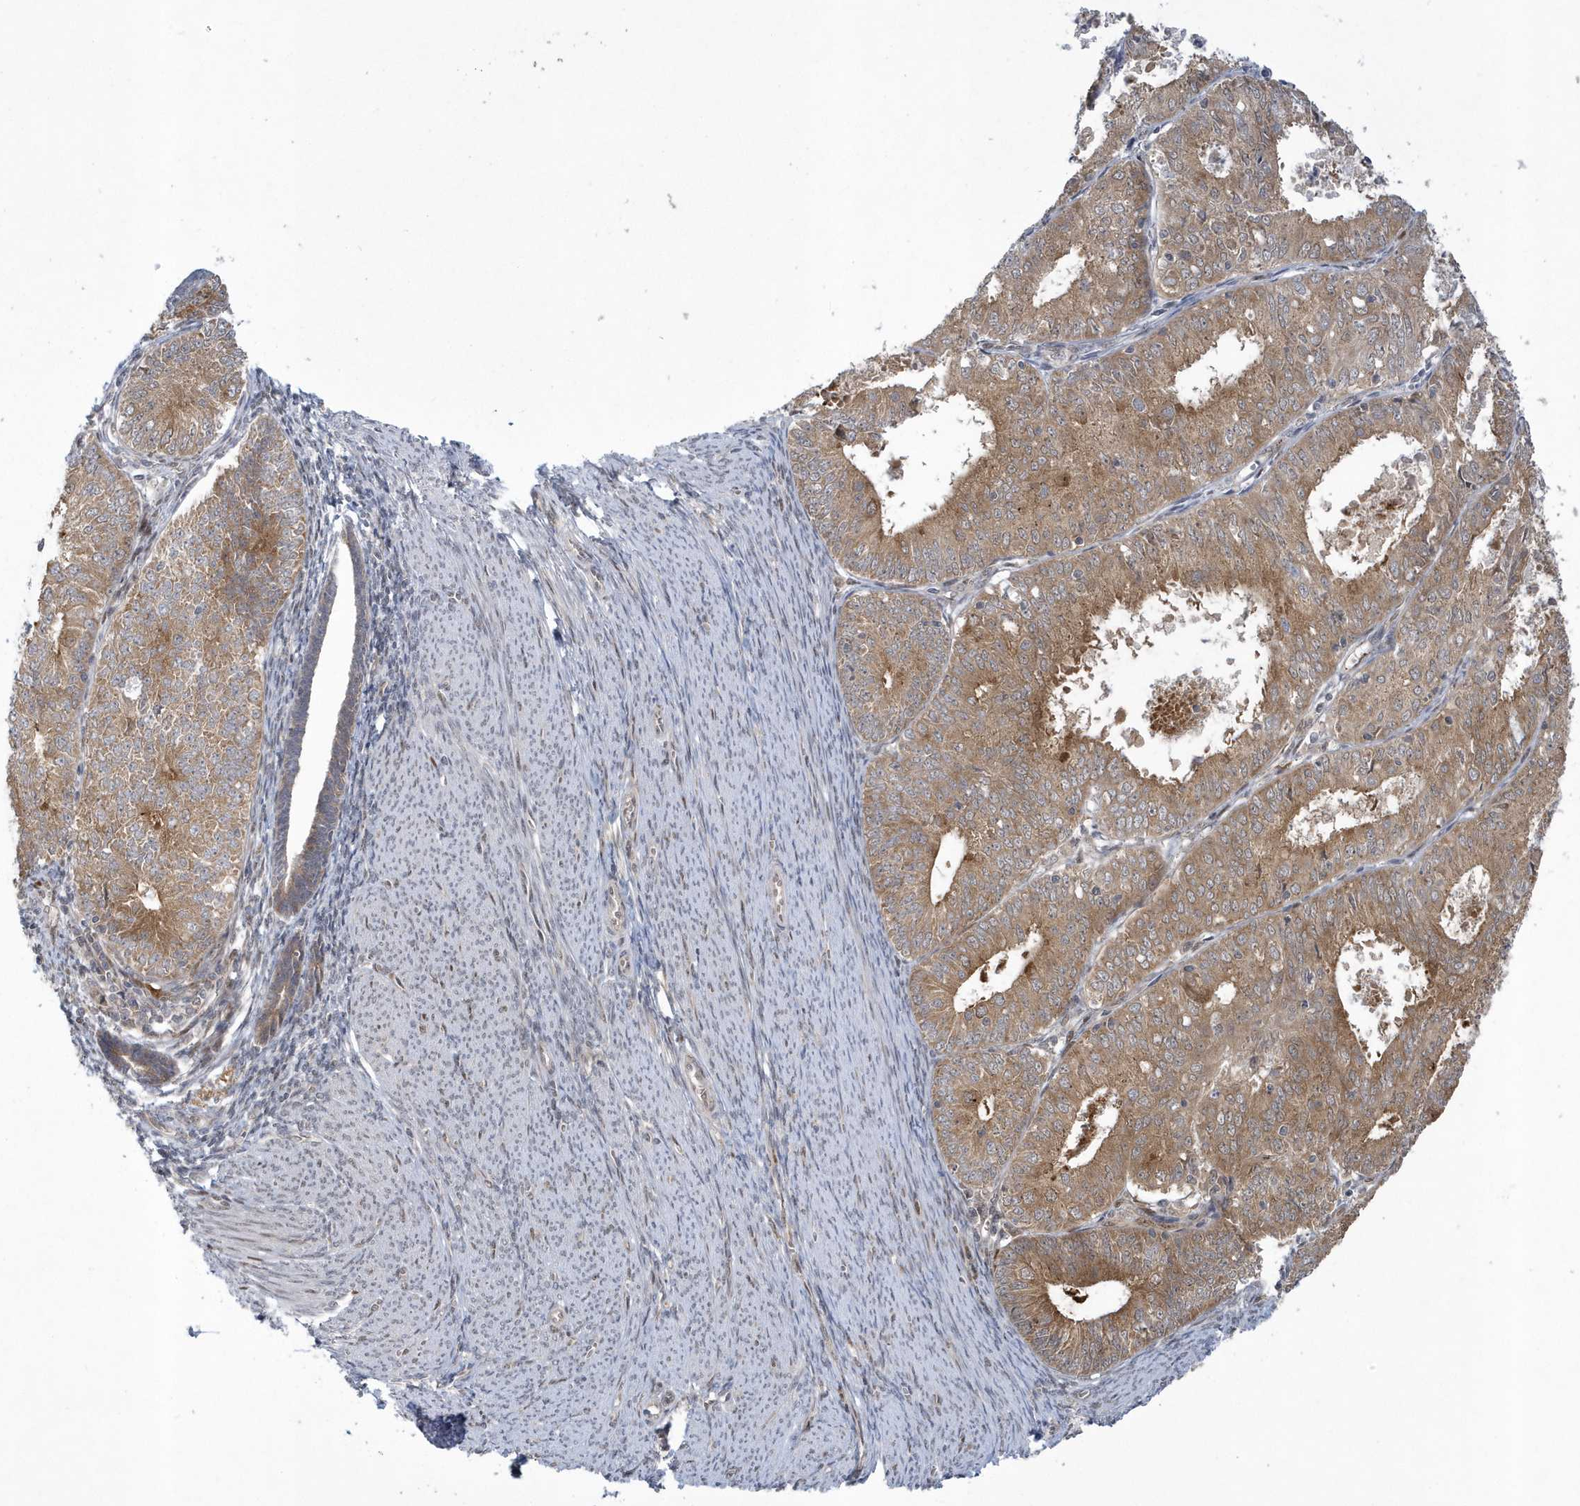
{"staining": {"intensity": "moderate", "quantity": ">75%", "location": "cytoplasmic/membranous"}, "tissue": "endometrial cancer", "cell_type": "Tumor cells", "image_type": "cancer", "snomed": [{"axis": "morphology", "description": "Adenocarcinoma, NOS"}, {"axis": "topography", "description": "Endometrium"}], "caption": "This is an image of immunohistochemistry (IHC) staining of endometrial cancer (adenocarcinoma), which shows moderate positivity in the cytoplasmic/membranous of tumor cells.", "gene": "ATG4A", "patient": {"sex": "female", "age": 57}}